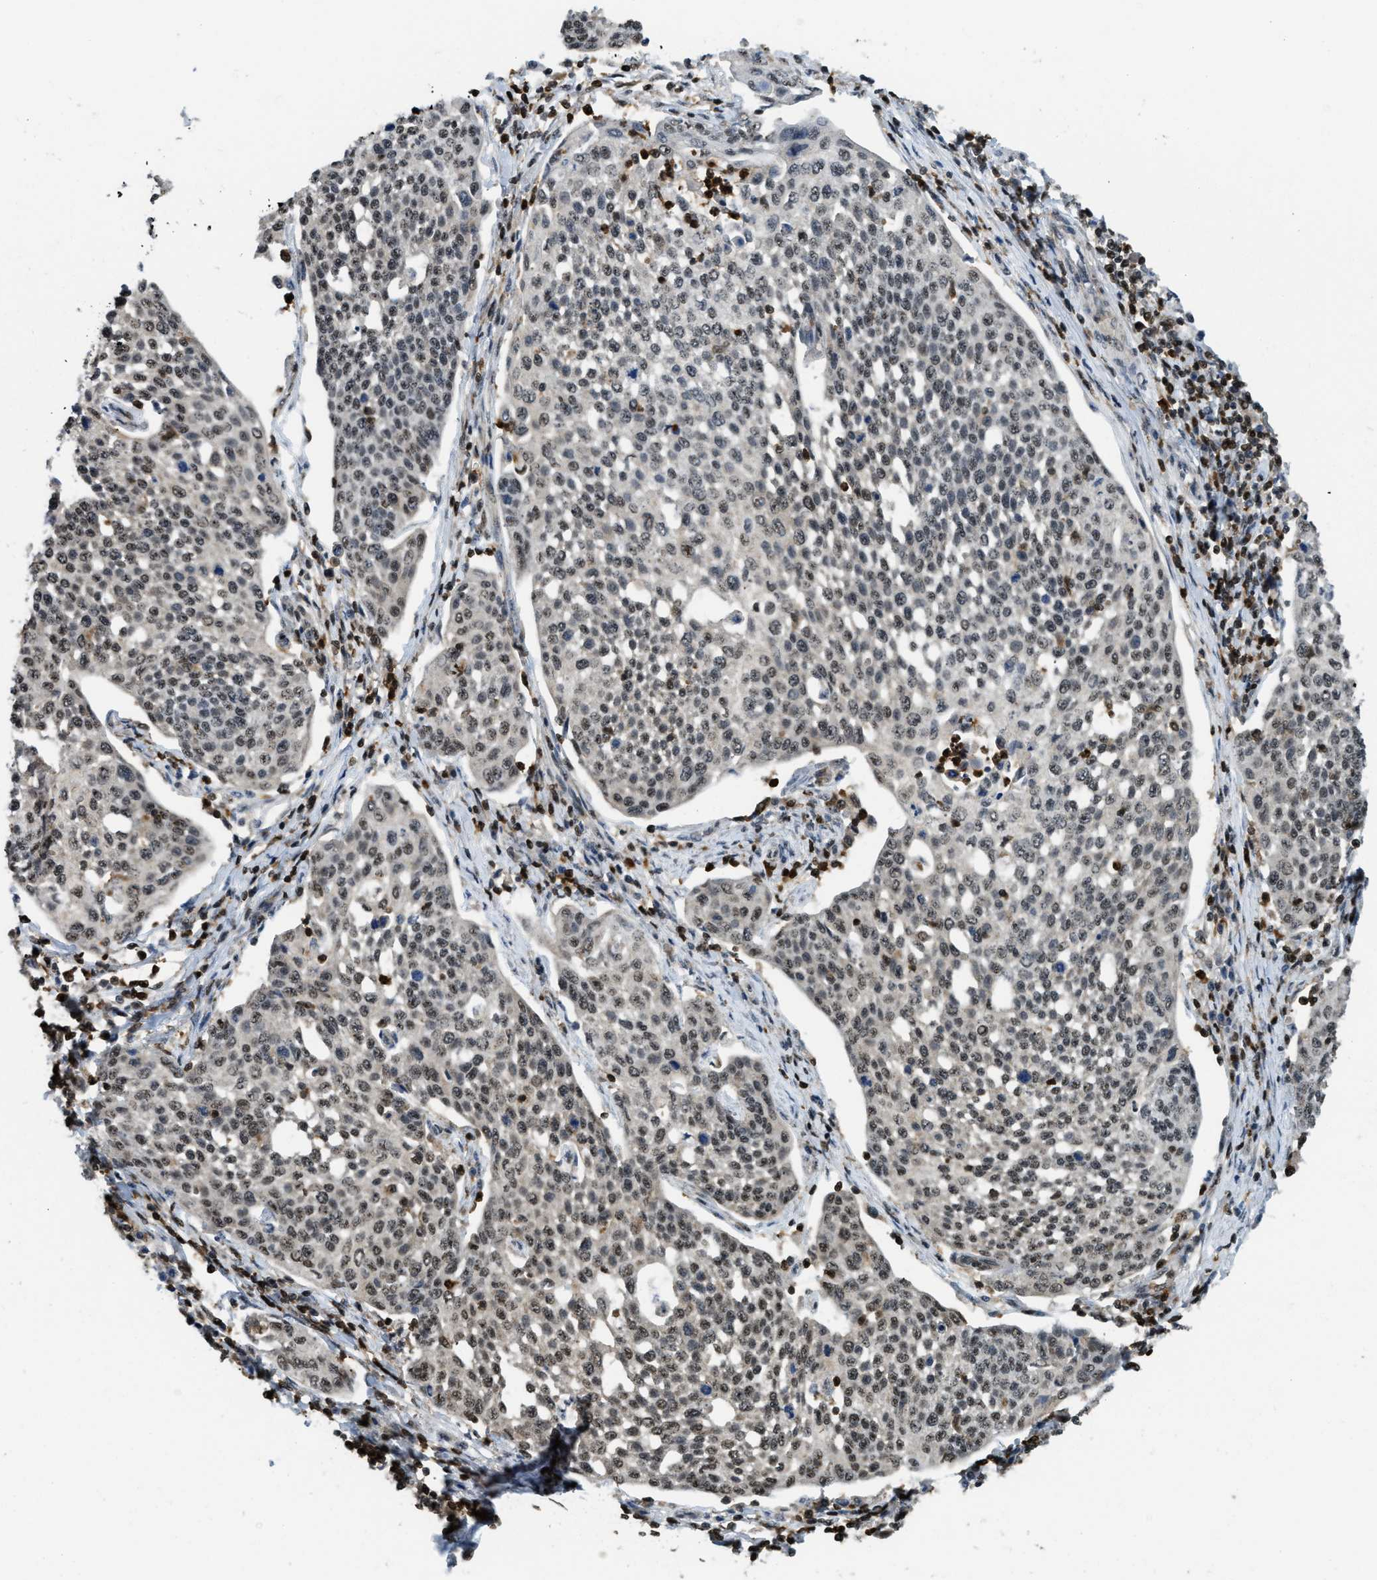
{"staining": {"intensity": "moderate", "quantity": ">75%", "location": "nuclear"}, "tissue": "cervical cancer", "cell_type": "Tumor cells", "image_type": "cancer", "snomed": [{"axis": "morphology", "description": "Squamous cell carcinoma, NOS"}, {"axis": "topography", "description": "Cervix"}], "caption": "A medium amount of moderate nuclear staining is seen in about >75% of tumor cells in cervical squamous cell carcinoma tissue.", "gene": "E2F1", "patient": {"sex": "female", "age": 34}}